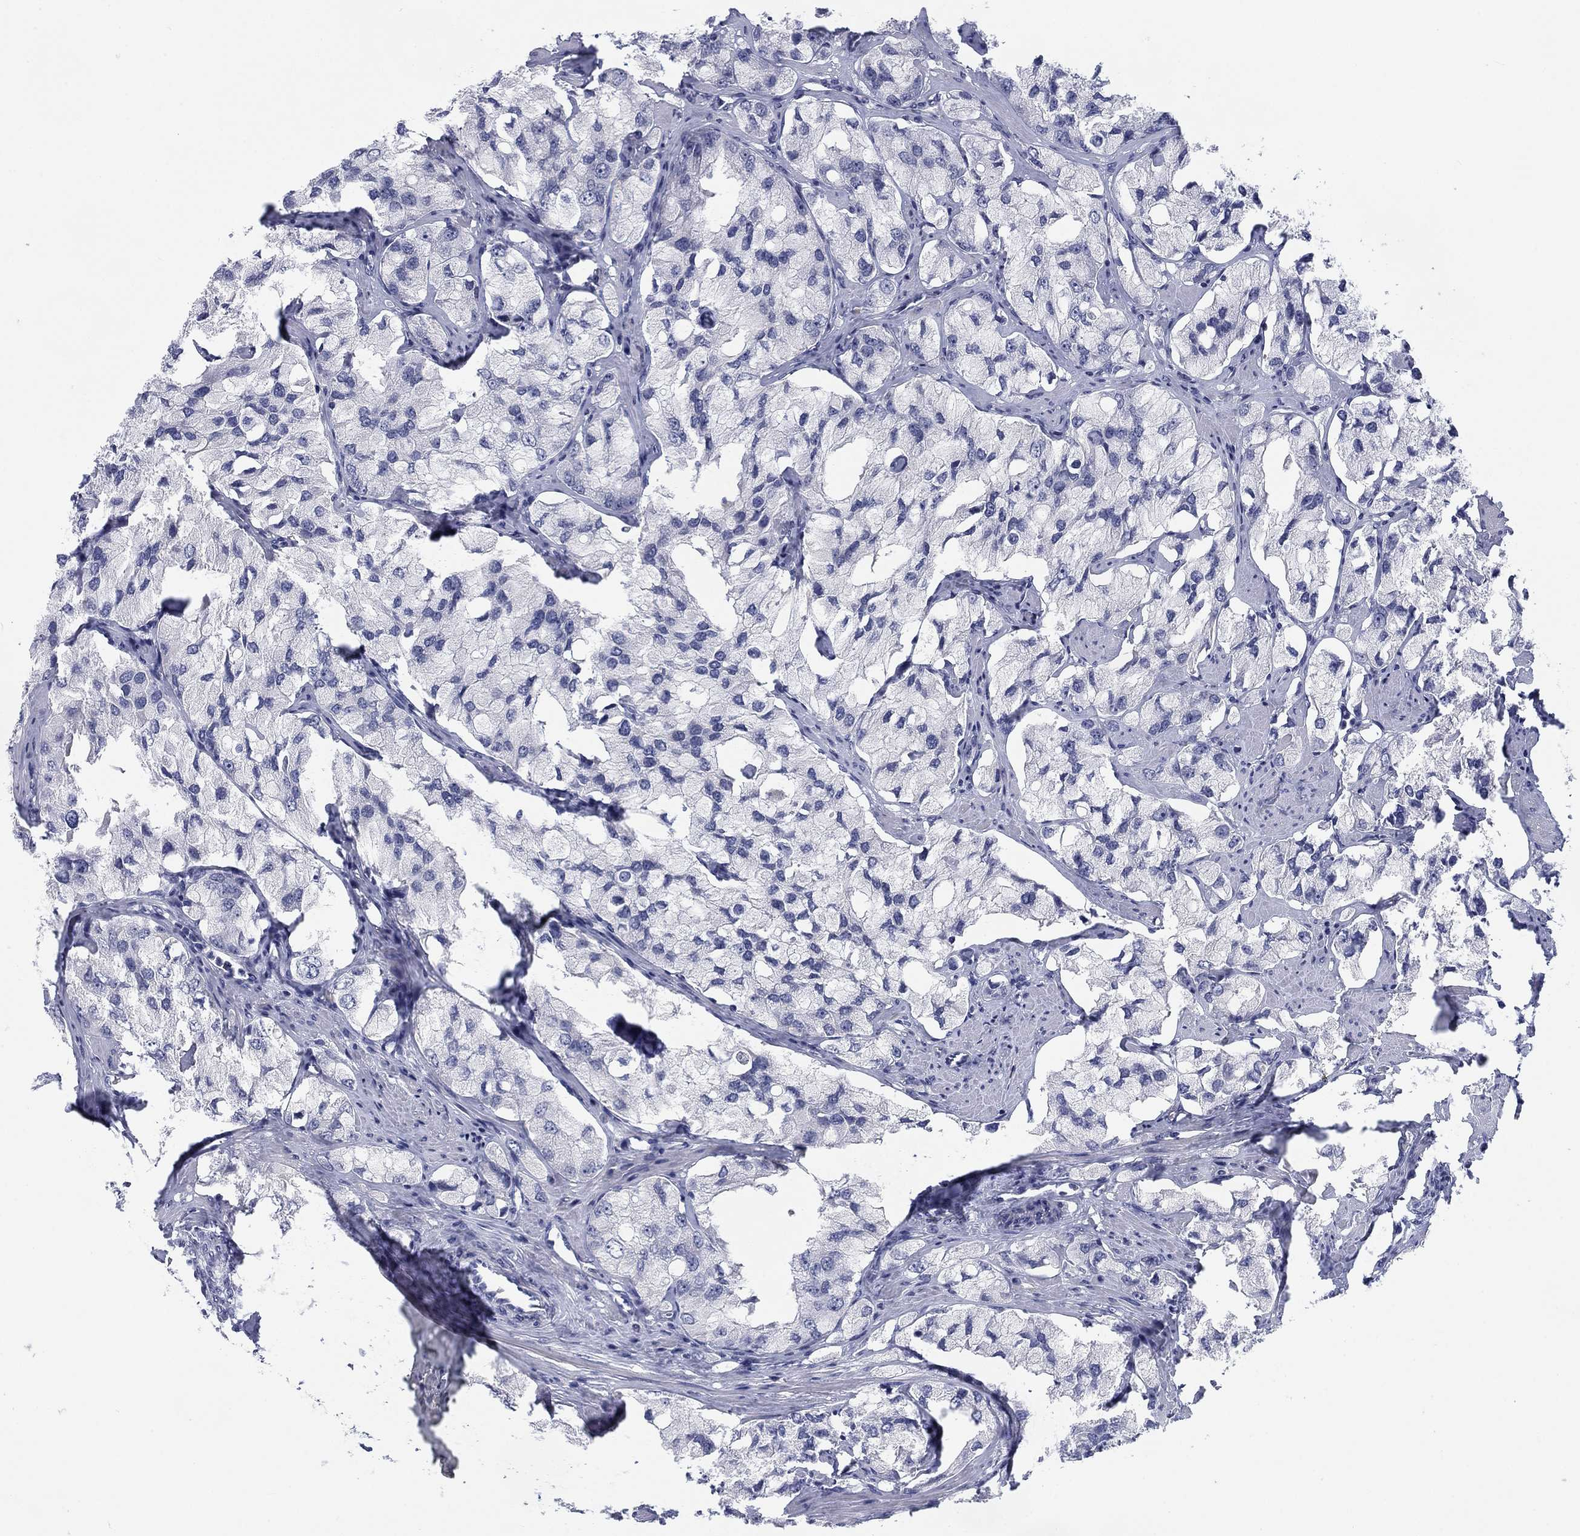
{"staining": {"intensity": "negative", "quantity": "none", "location": "none"}, "tissue": "prostate cancer", "cell_type": "Tumor cells", "image_type": "cancer", "snomed": [{"axis": "morphology", "description": "Adenocarcinoma, NOS"}, {"axis": "topography", "description": "Prostate and seminal vesicle, NOS"}, {"axis": "topography", "description": "Prostate"}], "caption": "This is a micrograph of immunohistochemistry staining of prostate cancer (adenocarcinoma), which shows no expression in tumor cells. Nuclei are stained in blue.", "gene": "CALB1", "patient": {"sex": "male", "age": 64}}